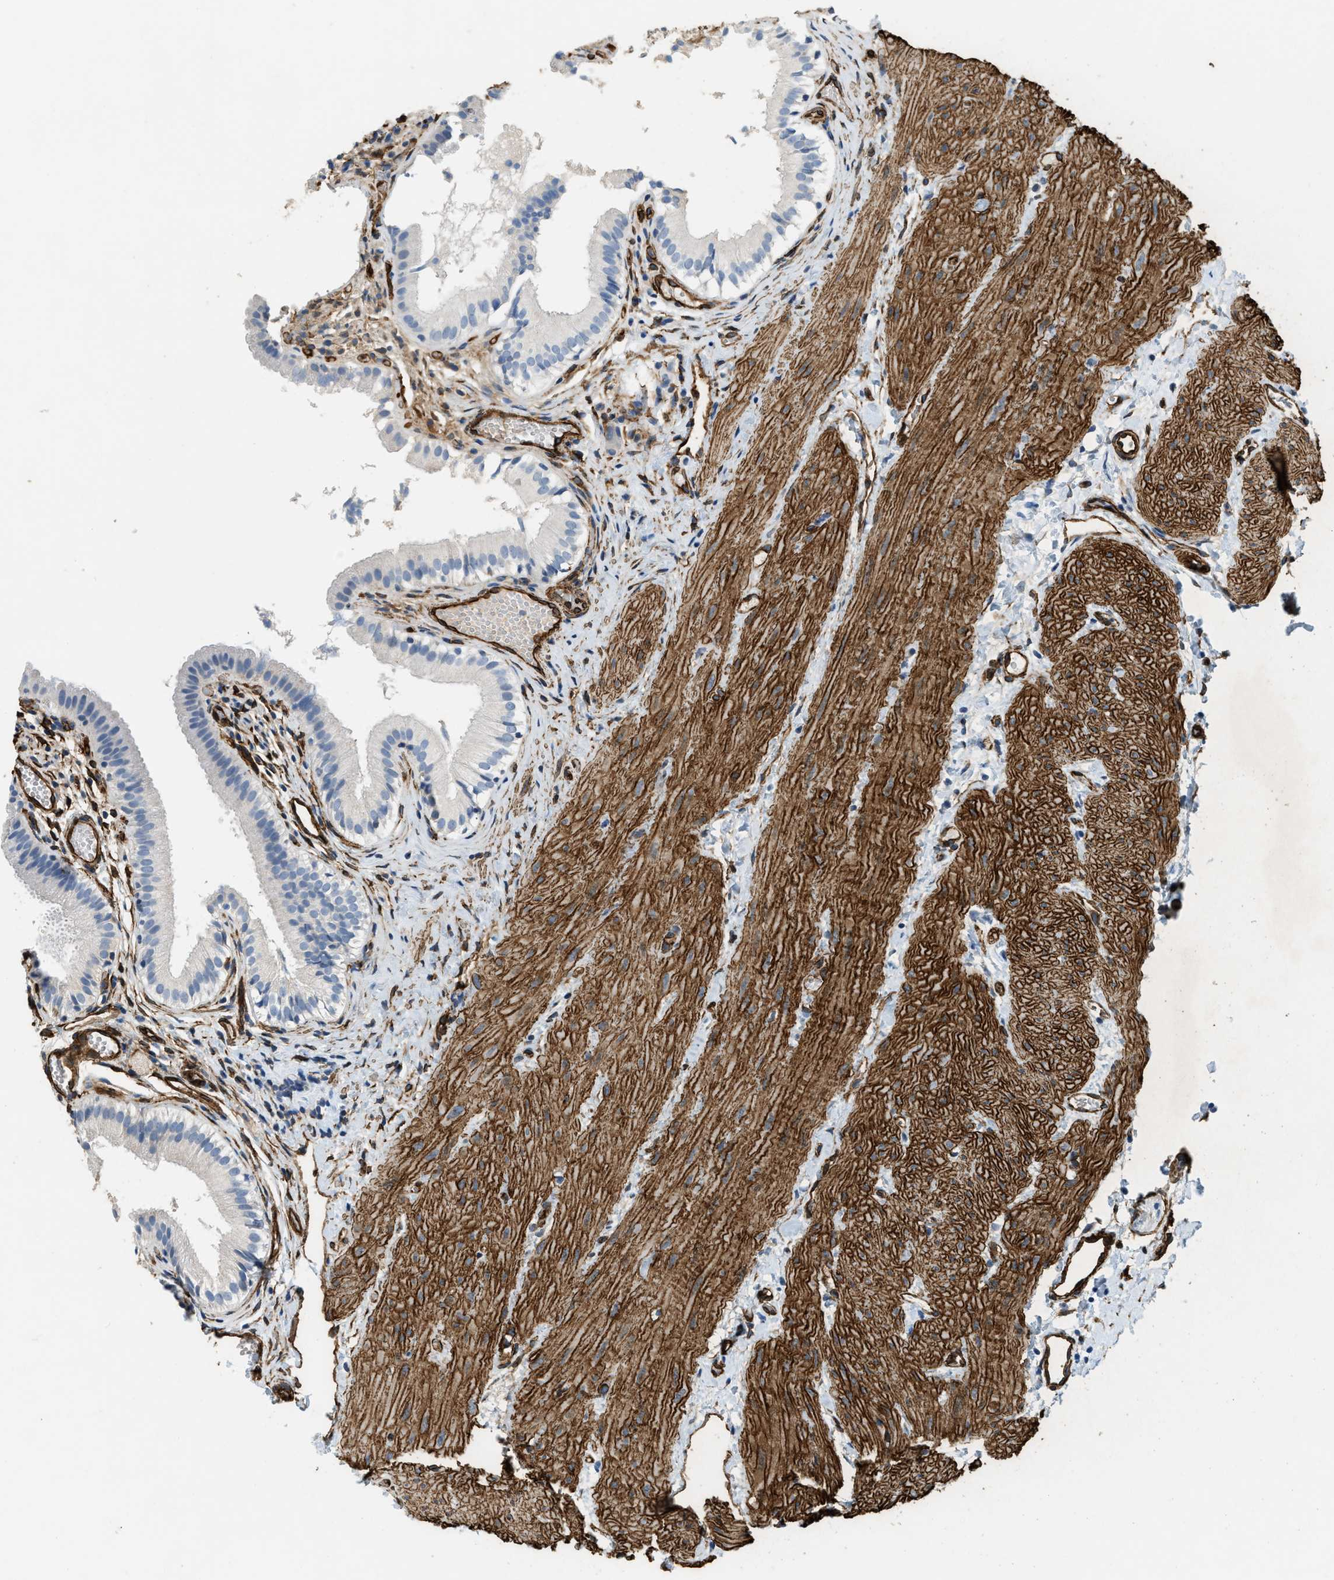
{"staining": {"intensity": "negative", "quantity": "none", "location": "none"}, "tissue": "gallbladder", "cell_type": "Glandular cells", "image_type": "normal", "snomed": [{"axis": "morphology", "description": "Normal tissue, NOS"}, {"axis": "topography", "description": "Gallbladder"}], "caption": "An image of gallbladder stained for a protein reveals no brown staining in glandular cells.", "gene": "TMEM43", "patient": {"sex": "female", "age": 26}}